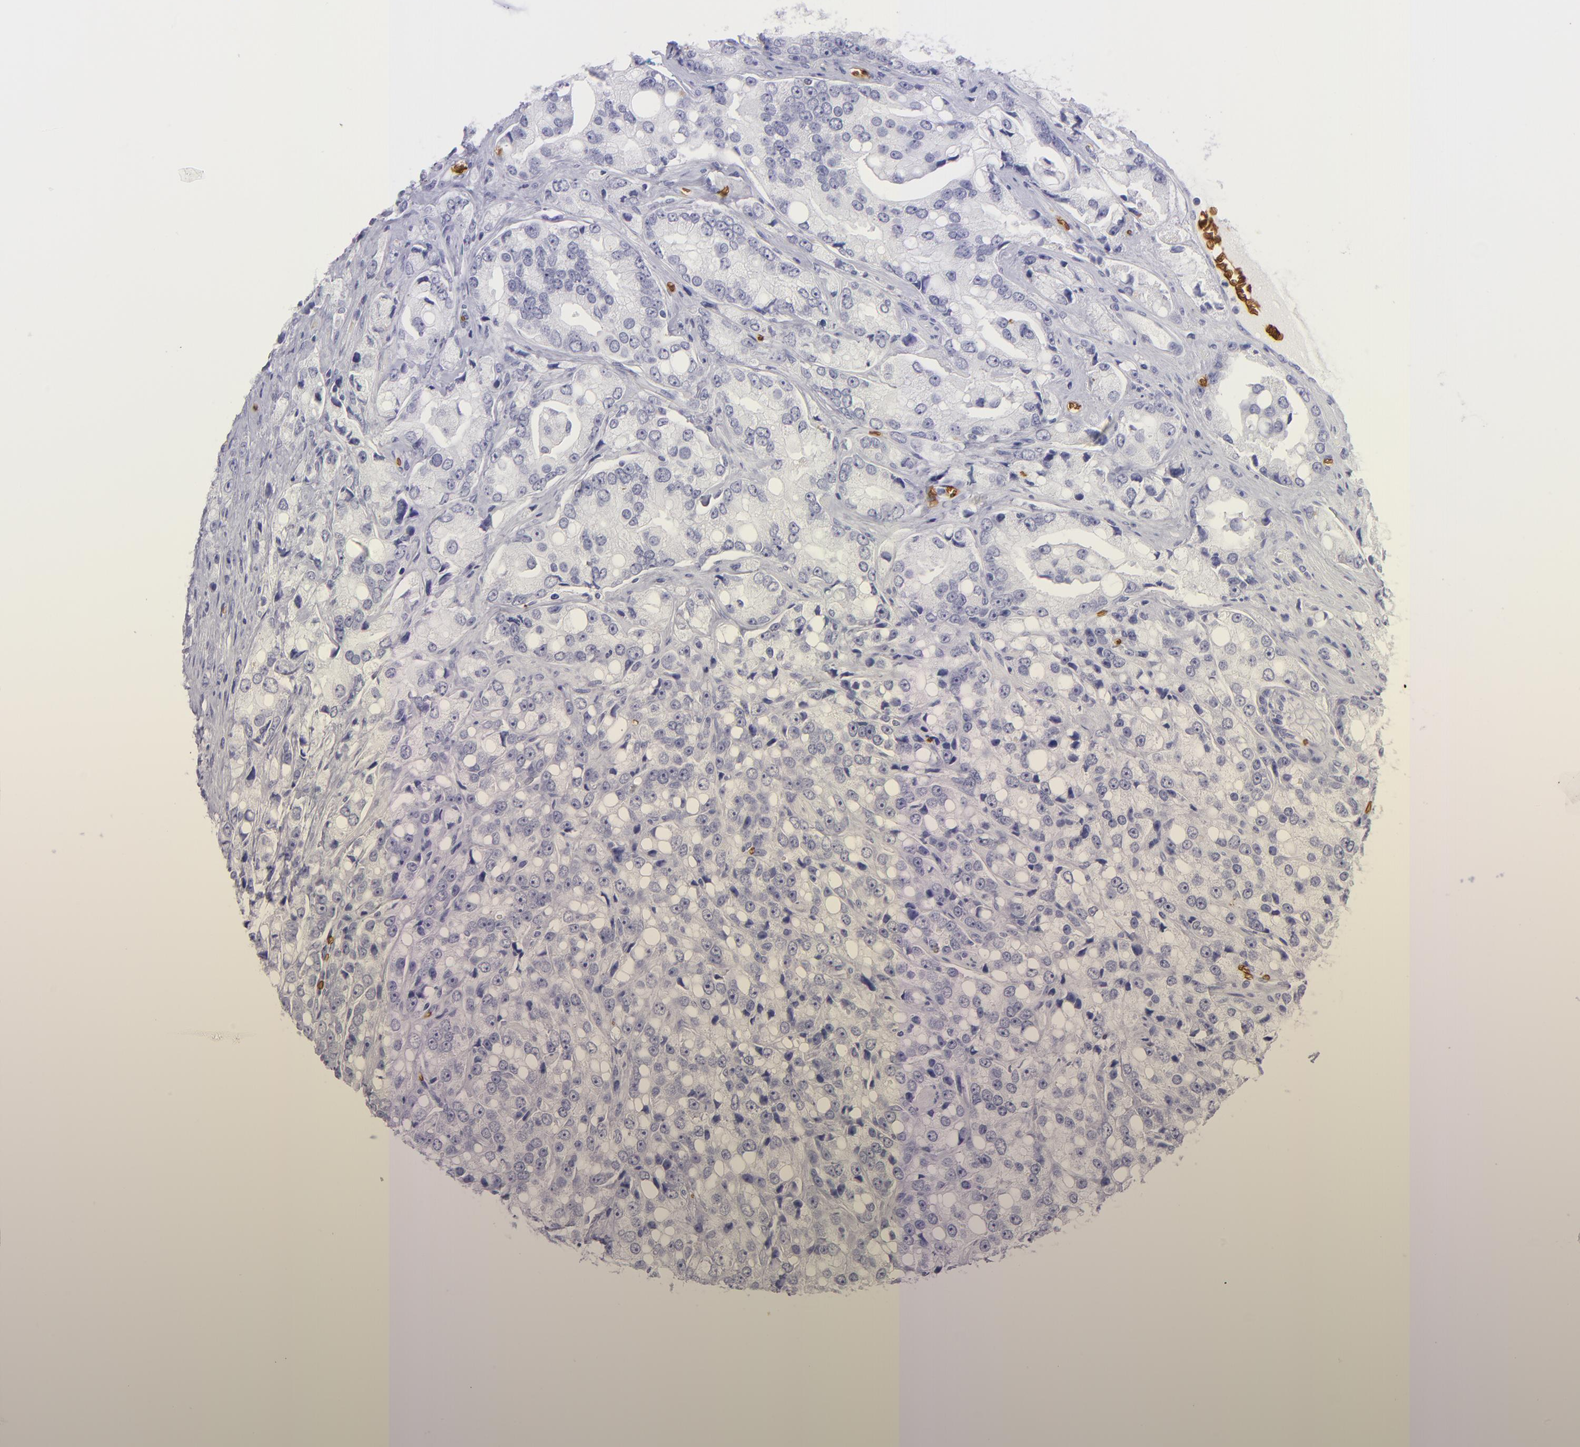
{"staining": {"intensity": "negative", "quantity": "none", "location": "none"}, "tissue": "prostate cancer", "cell_type": "Tumor cells", "image_type": "cancer", "snomed": [{"axis": "morphology", "description": "Adenocarcinoma, High grade"}, {"axis": "topography", "description": "Prostate"}], "caption": "DAB immunohistochemical staining of human prostate adenocarcinoma (high-grade) demonstrates no significant positivity in tumor cells. (Immunohistochemistry (ihc), brightfield microscopy, high magnification).", "gene": "GYPA", "patient": {"sex": "male", "age": 67}}